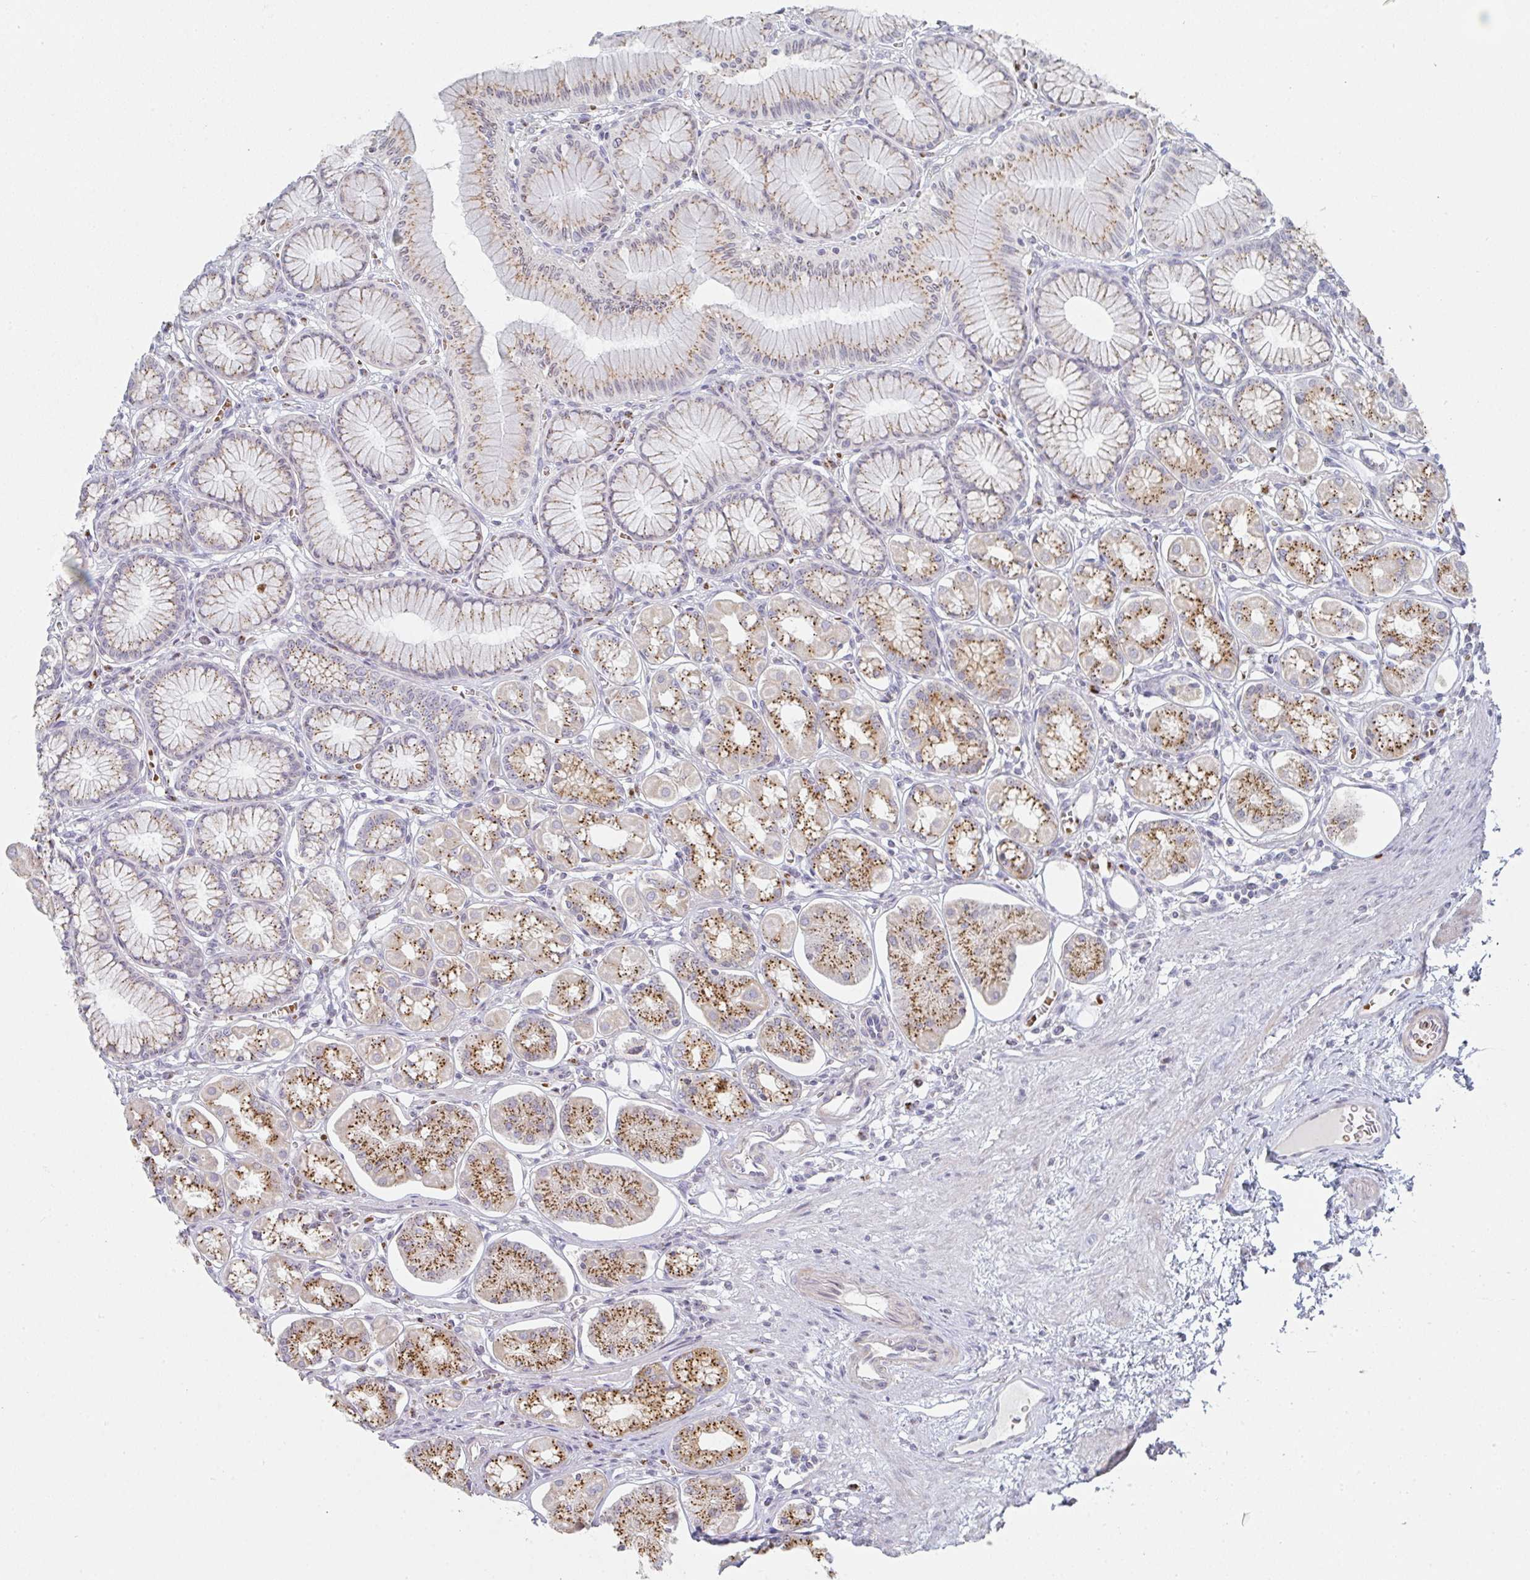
{"staining": {"intensity": "strong", "quantity": ">75%", "location": "cytoplasmic/membranous"}, "tissue": "stomach", "cell_type": "Glandular cells", "image_type": "normal", "snomed": [{"axis": "morphology", "description": "Normal tissue, NOS"}, {"axis": "topography", "description": "Stomach"}, {"axis": "topography", "description": "Stomach, lower"}], "caption": "Glandular cells reveal high levels of strong cytoplasmic/membranous staining in approximately >75% of cells in normal human stomach.", "gene": "ZNF526", "patient": {"sex": "male", "age": 76}}